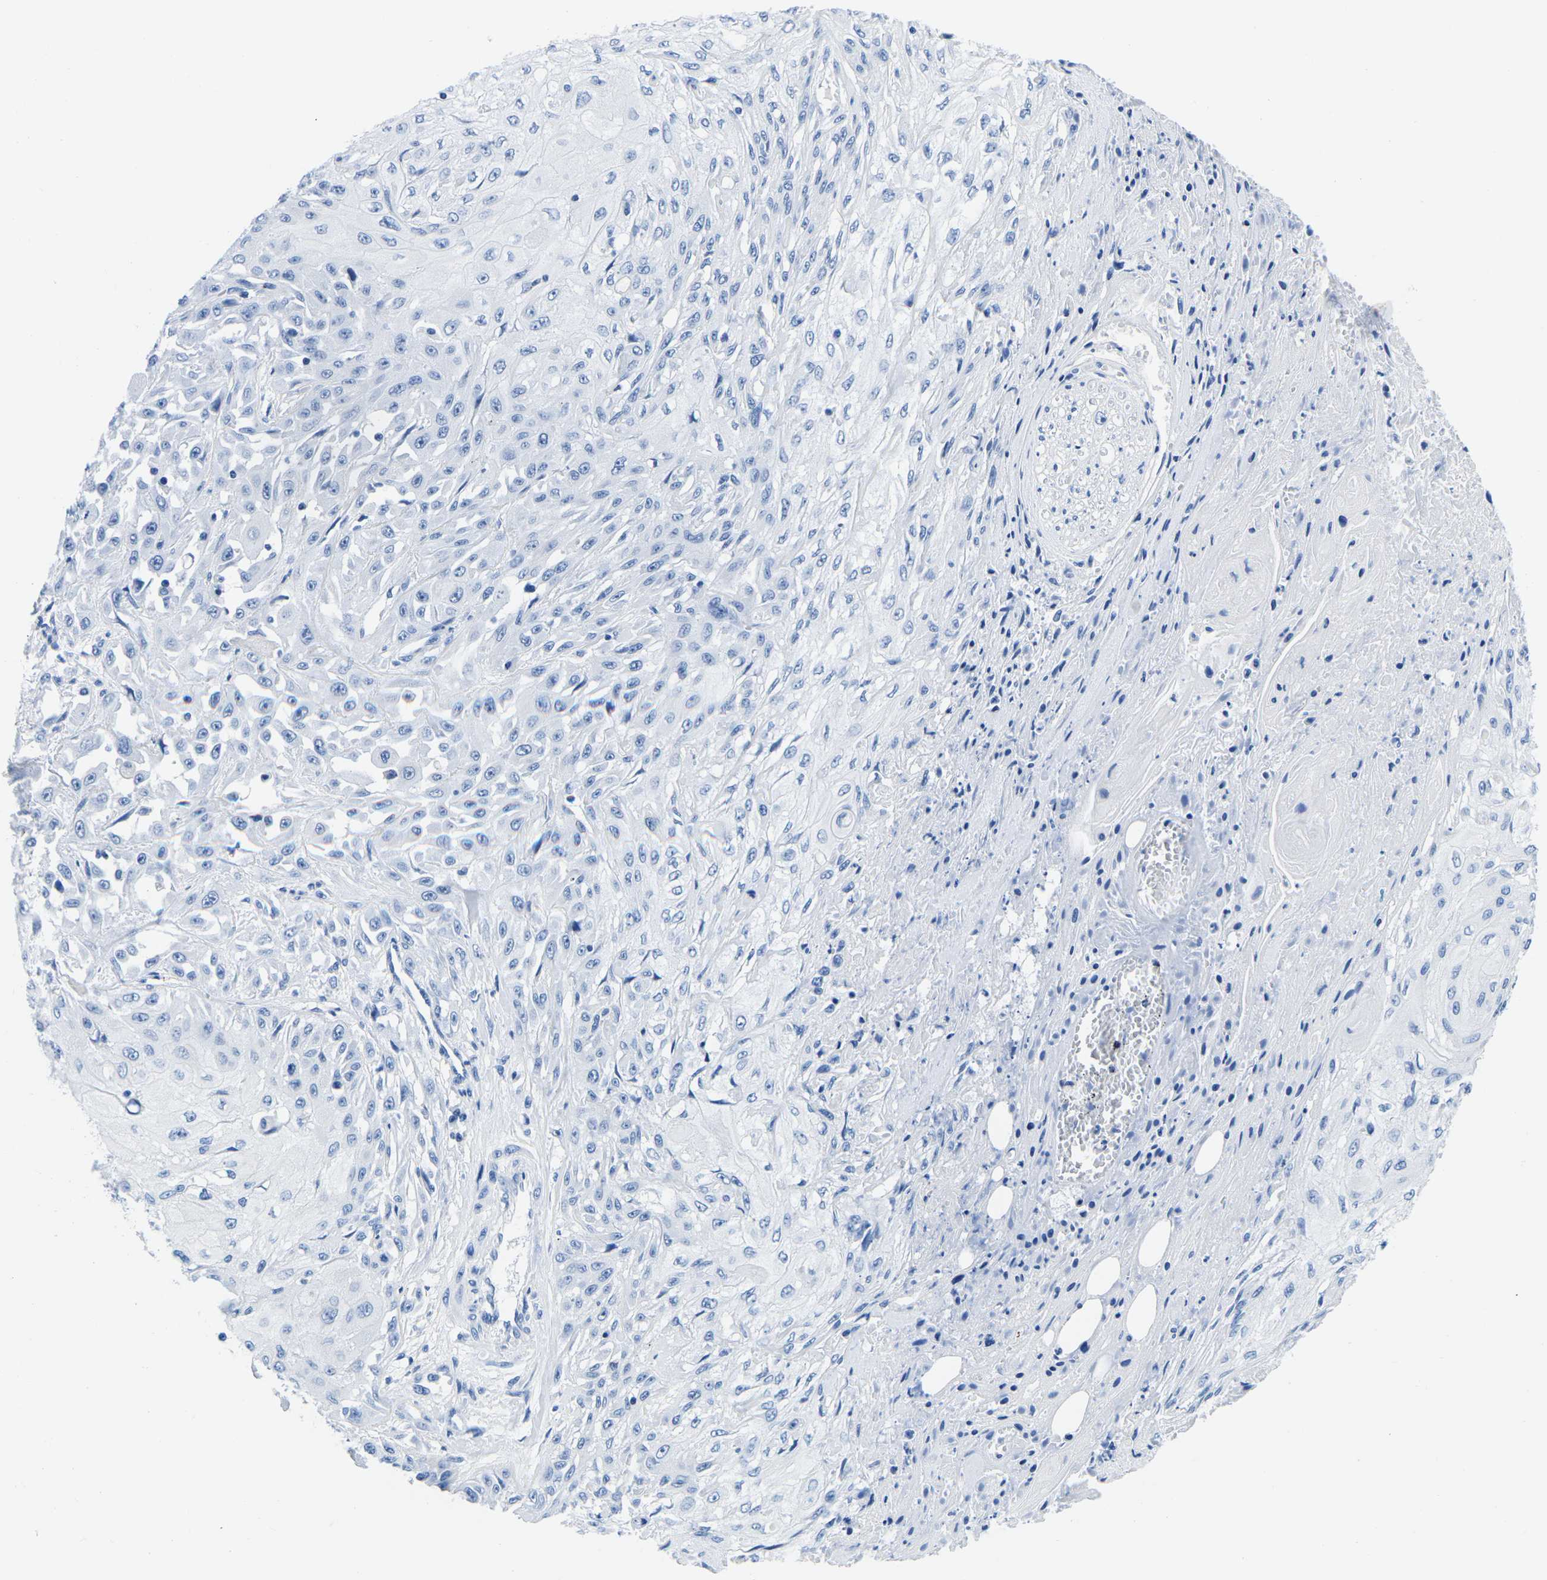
{"staining": {"intensity": "negative", "quantity": "none", "location": "none"}, "tissue": "skin cancer", "cell_type": "Tumor cells", "image_type": "cancer", "snomed": [{"axis": "morphology", "description": "Squamous cell carcinoma, NOS"}, {"axis": "morphology", "description": "Squamous cell carcinoma, metastatic, NOS"}, {"axis": "topography", "description": "Skin"}, {"axis": "topography", "description": "Lymph node"}], "caption": "IHC image of human skin cancer stained for a protein (brown), which exhibits no positivity in tumor cells. (Brightfield microscopy of DAB immunohistochemistry (IHC) at high magnification).", "gene": "CYP1A2", "patient": {"sex": "male", "age": 75}}